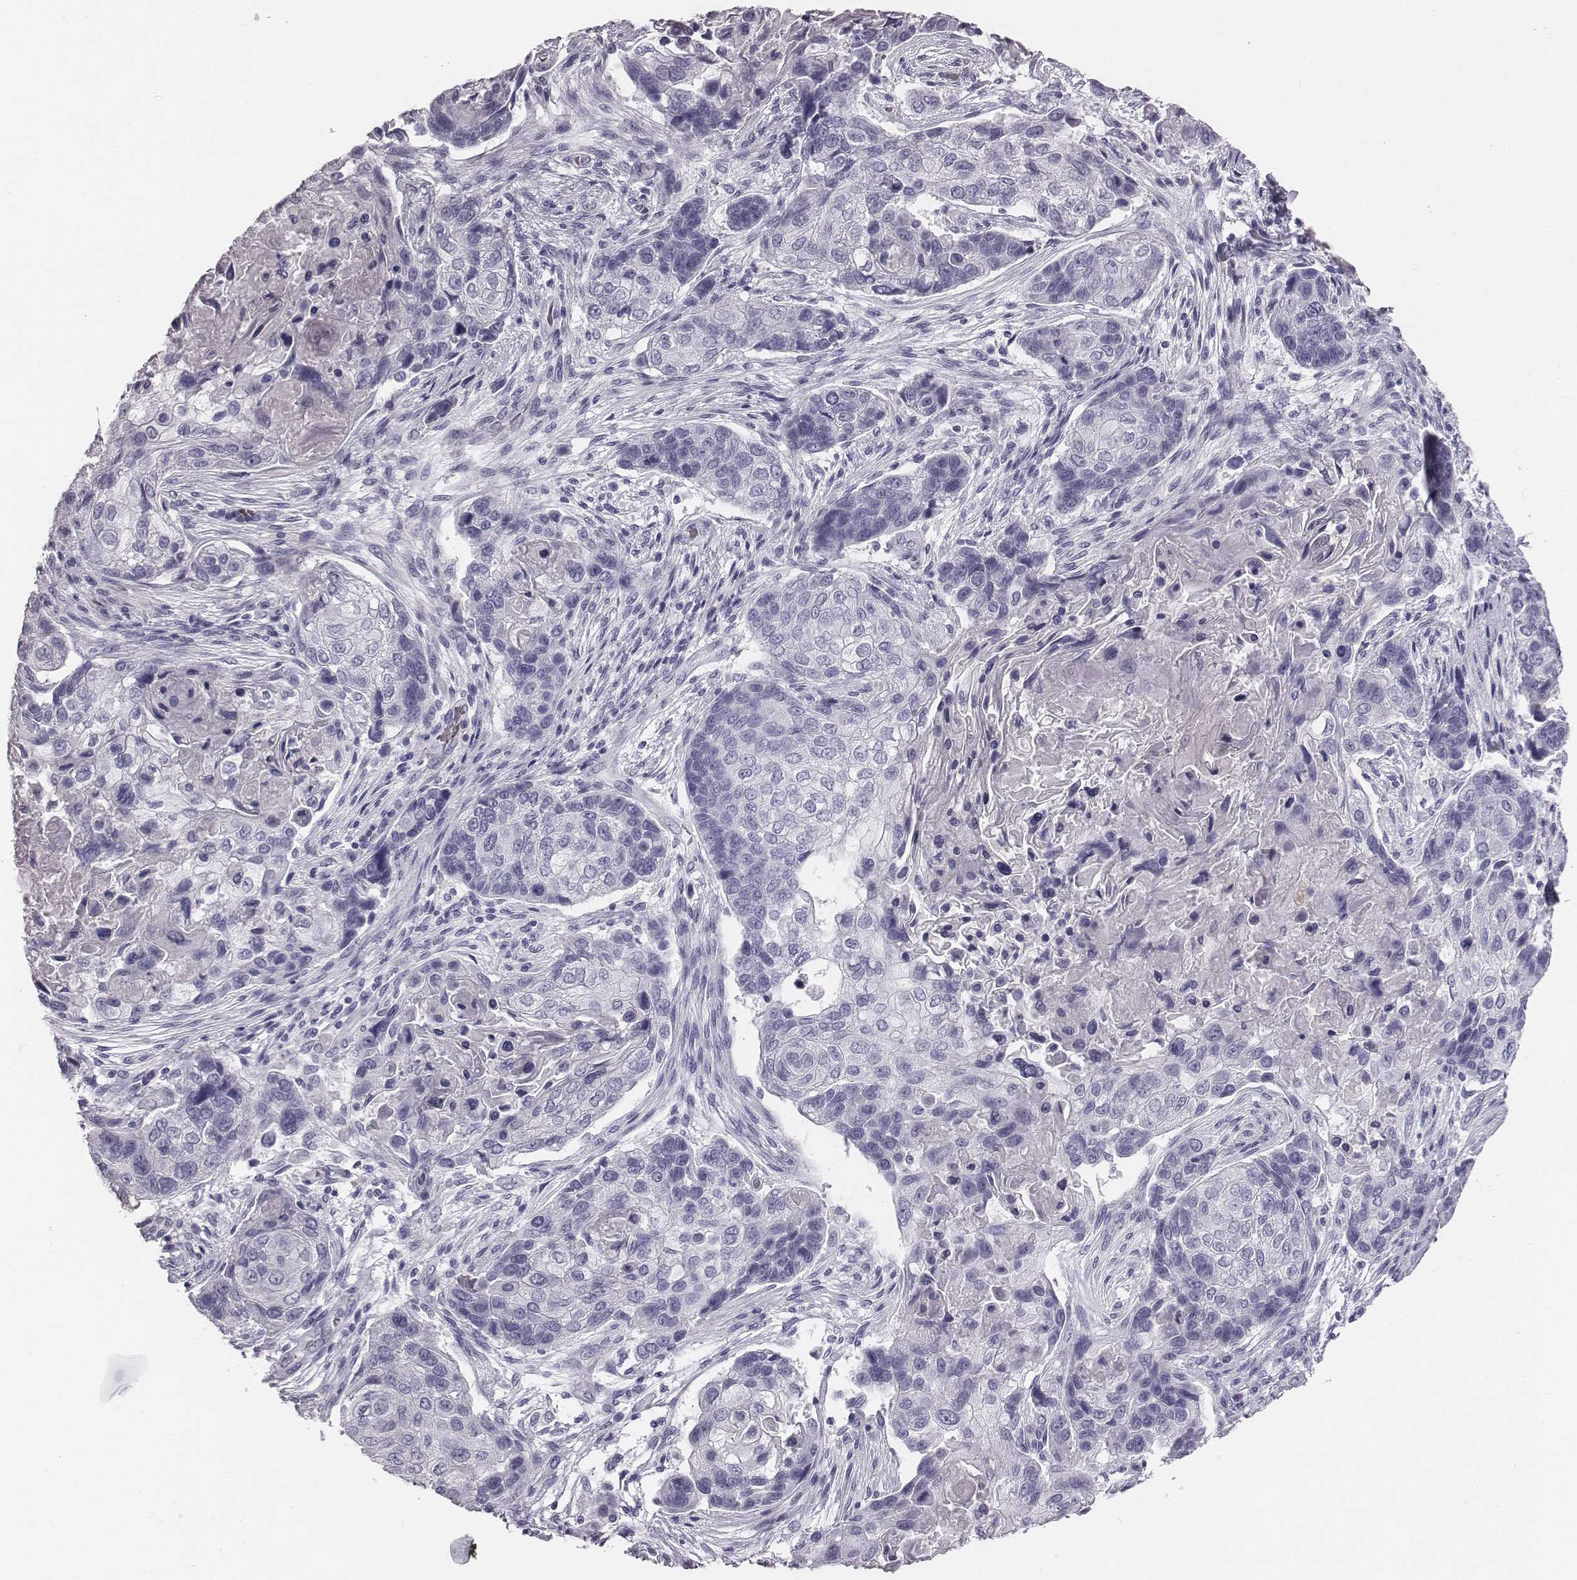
{"staining": {"intensity": "negative", "quantity": "none", "location": "none"}, "tissue": "lung cancer", "cell_type": "Tumor cells", "image_type": "cancer", "snomed": [{"axis": "morphology", "description": "Squamous cell carcinoma, NOS"}, {"axis": "topography", "description": "Lung"}], "caption": "A high-resolution micrograph shows IHC staining of squamous cell carcinoma (lung), which displays no significant expression in tumor cells.", "gene": "HBZ", "patient": {"sex": "male", "age": 69}}